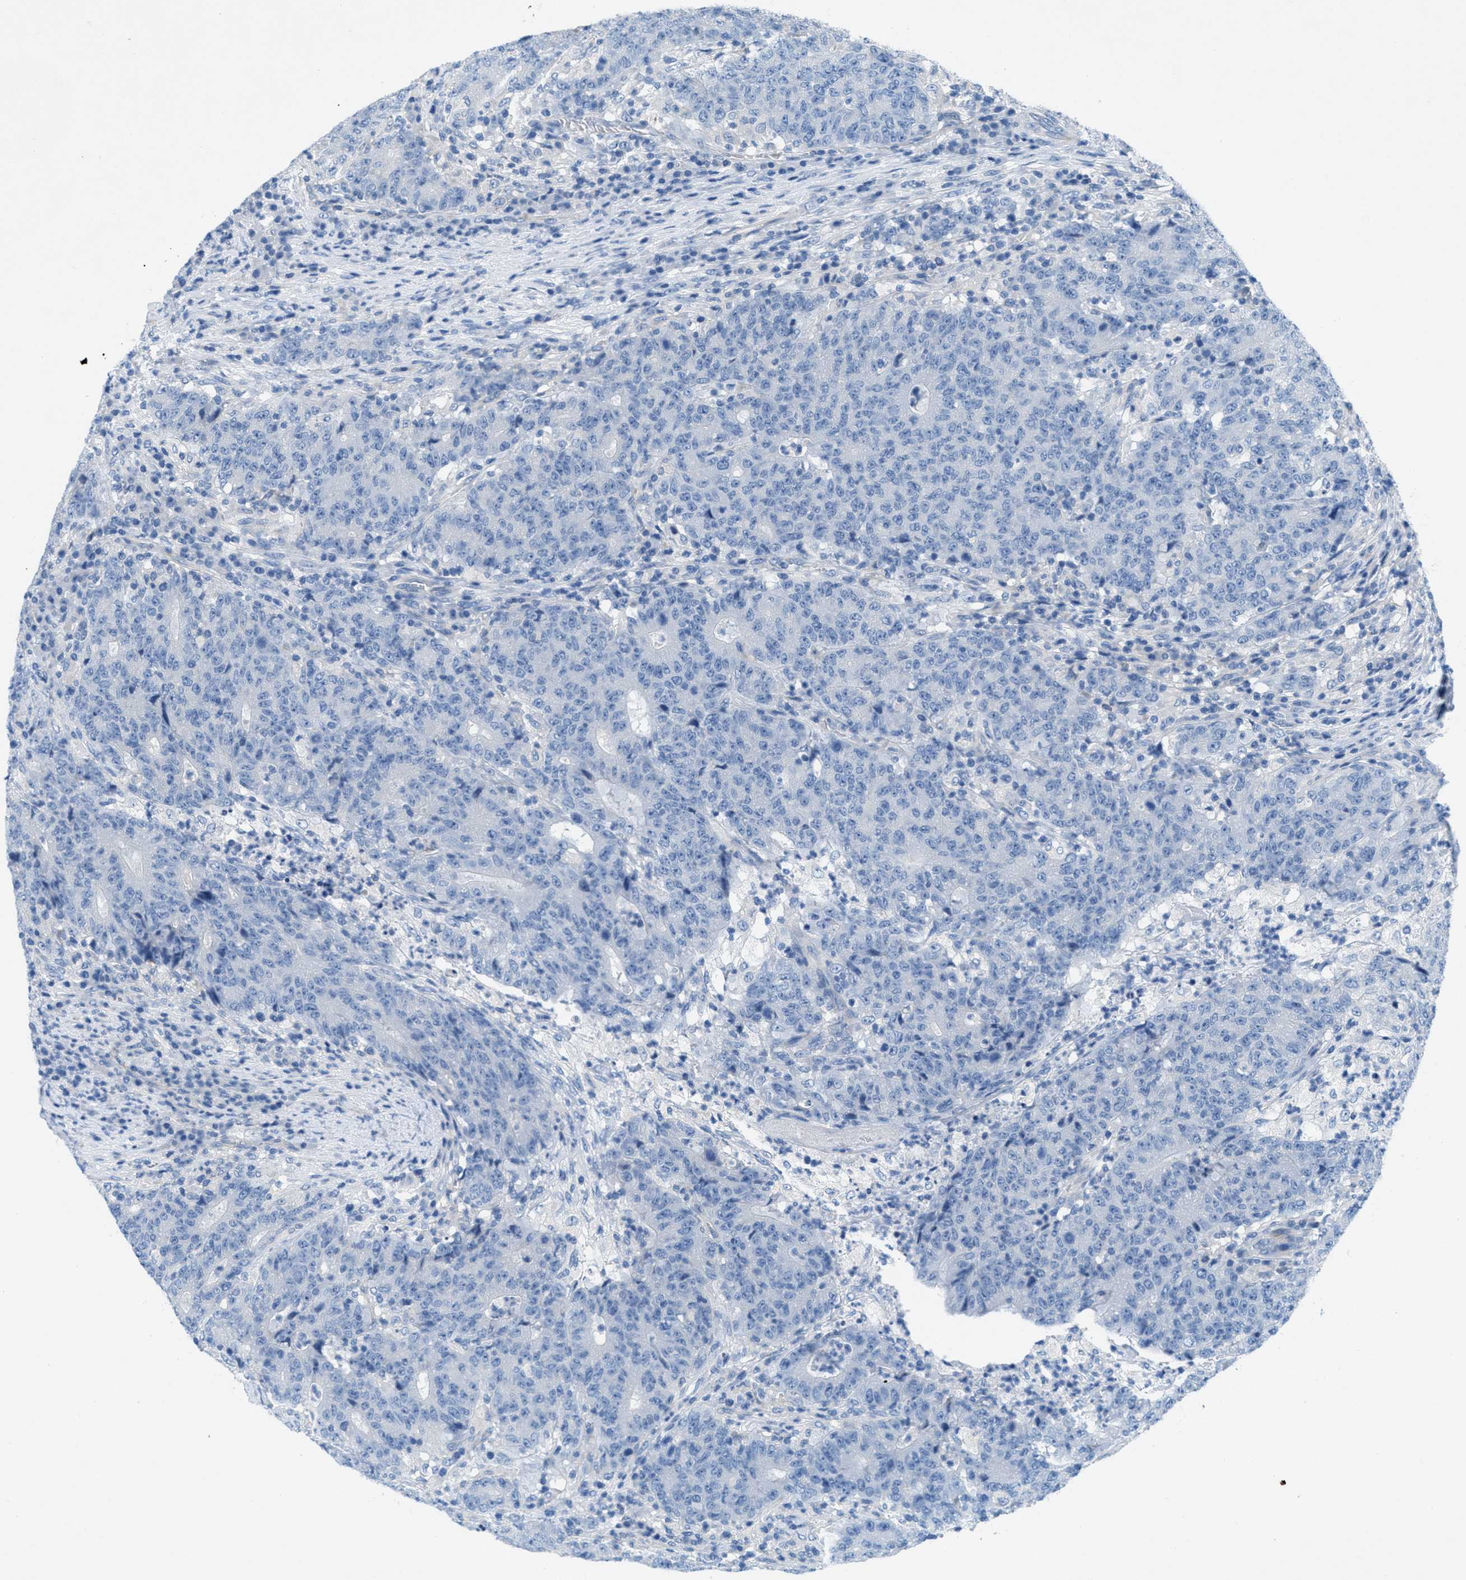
{"staining": {"intensity": "negative", "quantity": "none", "location": "none"}, "tissue": "colorectal cancer", "cell_type": "Tumor cells", "image_type": "cancer", "snomed": [{"axis": "morphology", "description": "Normal tissue, NOS"}, {"axis": "morphology", "description": "Adenocarcinoma, NOS"}, {"axis": "topography", "description": "Colon"}], "caption": "Adenocarcinoma (colorectal) stained for a protein using immunohistochemistry (IHC) exhibits no positivity tumor cells.", "gene": "GALNT17", "patient": {"sex": "female", "age": 75}}